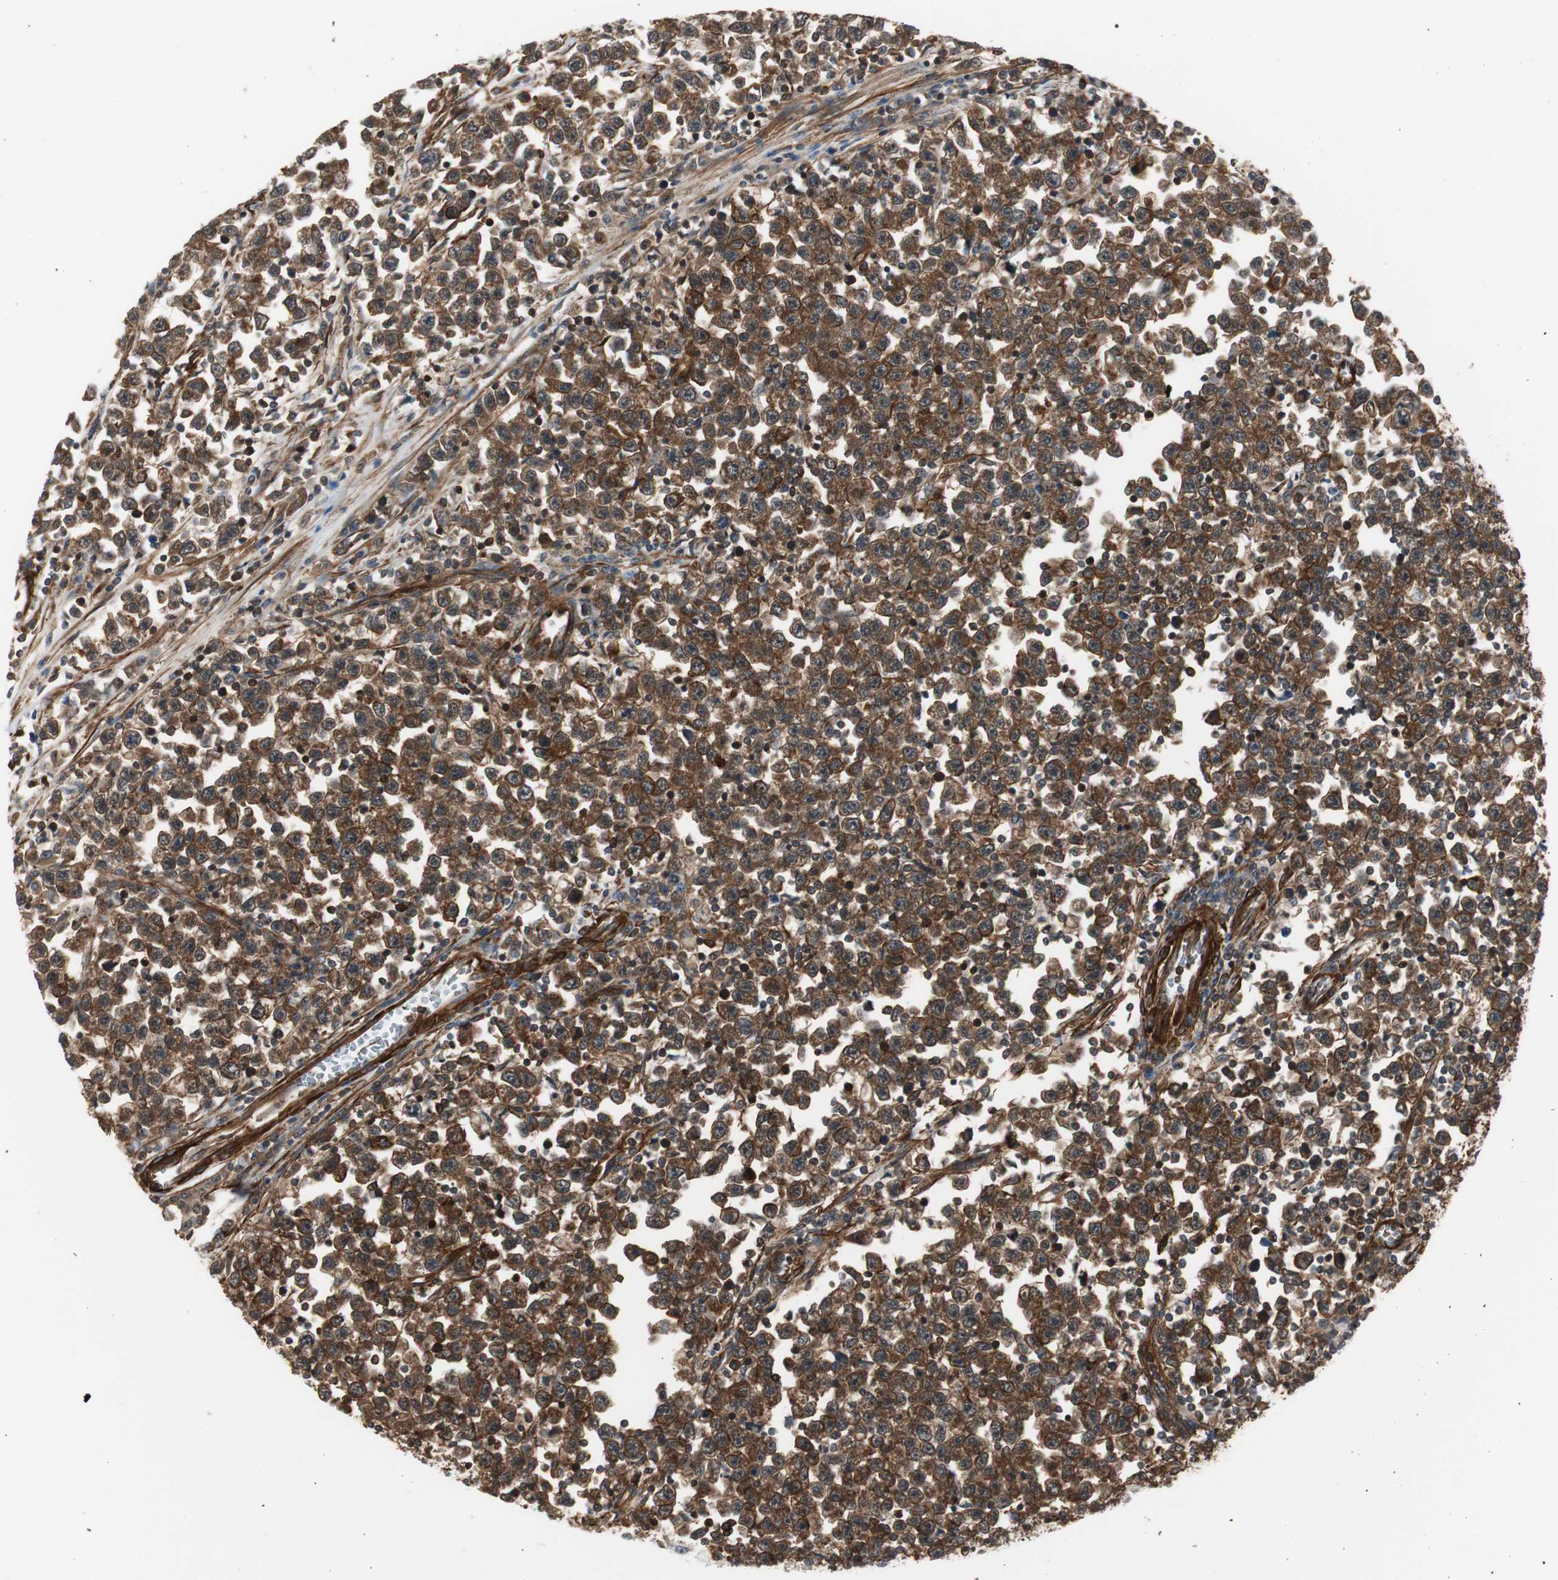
{"staining": {"intensity": "strong", "quantity": ">75%", "location": "cytoplasmic/membranous"}, "tissue": "testis cancer", "cell_type": "Tumor cells", "image_type": "cancer", "snomed": [{"axis": "morphology", "description": "Seminoma, NOS"}, {"axis": "topography", "description": "Testis"}], "caption": "Testis cancer tissue exhibits strong cytoplasmic/membranous staining in about >75% of tumor cells, visualized by immunohistochemistry. Immunohistochemistry stains the protein in brown and the nuclei are stained blue.", "gene": "PTPN11", "patient": {"sex": "male", "age": 43}}